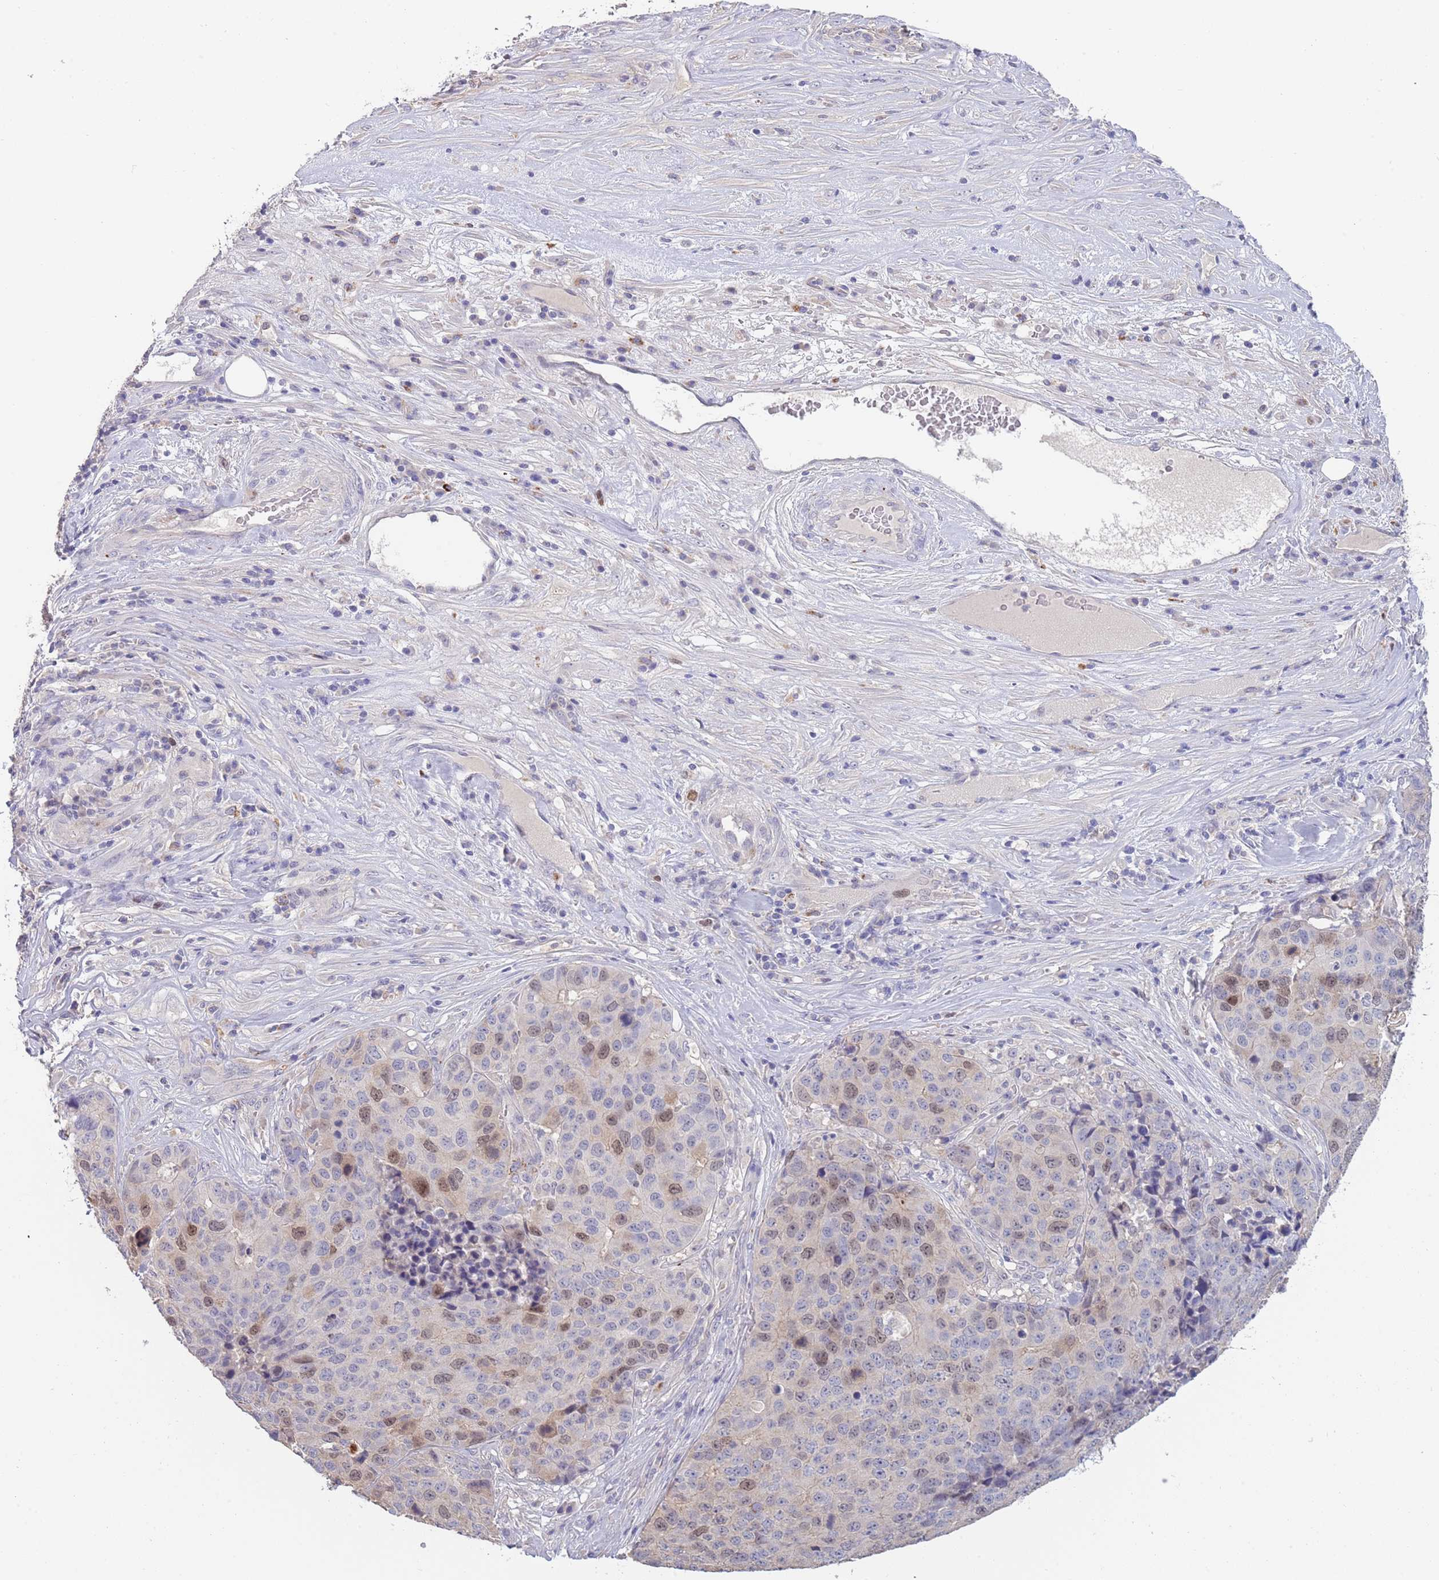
{"staining": {"intensity": "moderate", "quantity": "<25%", "location": "nuclear"}, "tissue": "stomach cancer", "cell_type": "Tumor cells", "image_type": "cancer", "snomed": [{"axis": "morphology", "description": "Adenocarcinoma, NOS"}, {"axis": "topography", "description": "Stomach"}], "caption": "IHC image of neoplastic tissue: human adenocarcinoma (stomach) stained using IHC reveals low levels of moderate protein expression localized specifically in the nuclear of tumor cells, appearing as a nuclear brown color.", "gene": "PIMREG", "patient": {"sex": "male", "age": 71}}